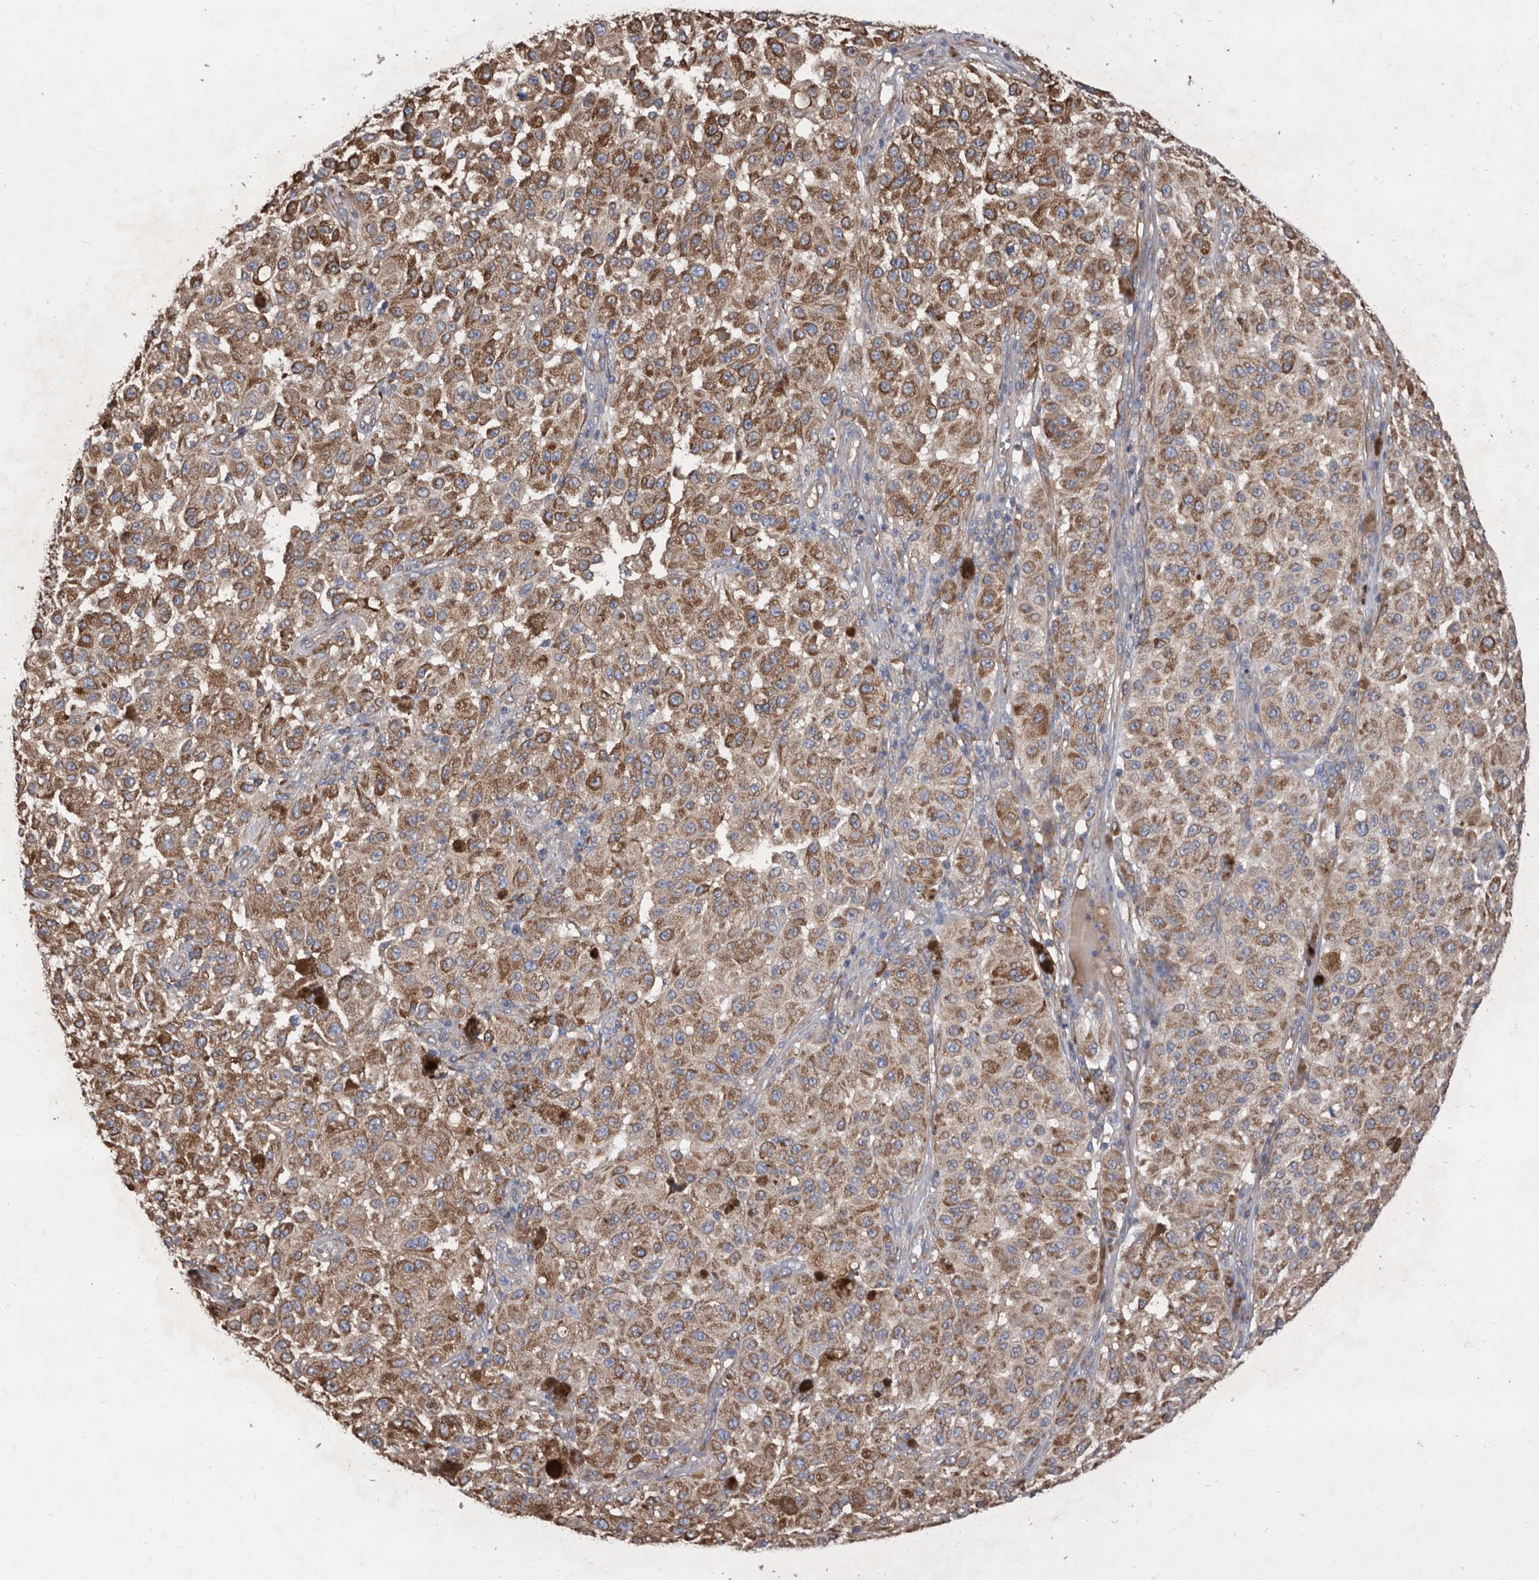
{"staining": {"intensity": "moderate", "quantity": ">75%", "location": "cytoplasmic/membranous"}, "tissue": "melanoma", "cell_type": "Tumor cells", "image_type": "cancer", "snomed": [{"axis": "morphology", "description": "Malignant melanoma, NOS"}, {"axis": "topography", "description": "Skin"}], "caption": "Human malignant melanoma stained with a protein marker exhibits moderate staining in tumor cells.", "gene": "ATP13A3", "patient": {"sex": "female", "age": 64}}